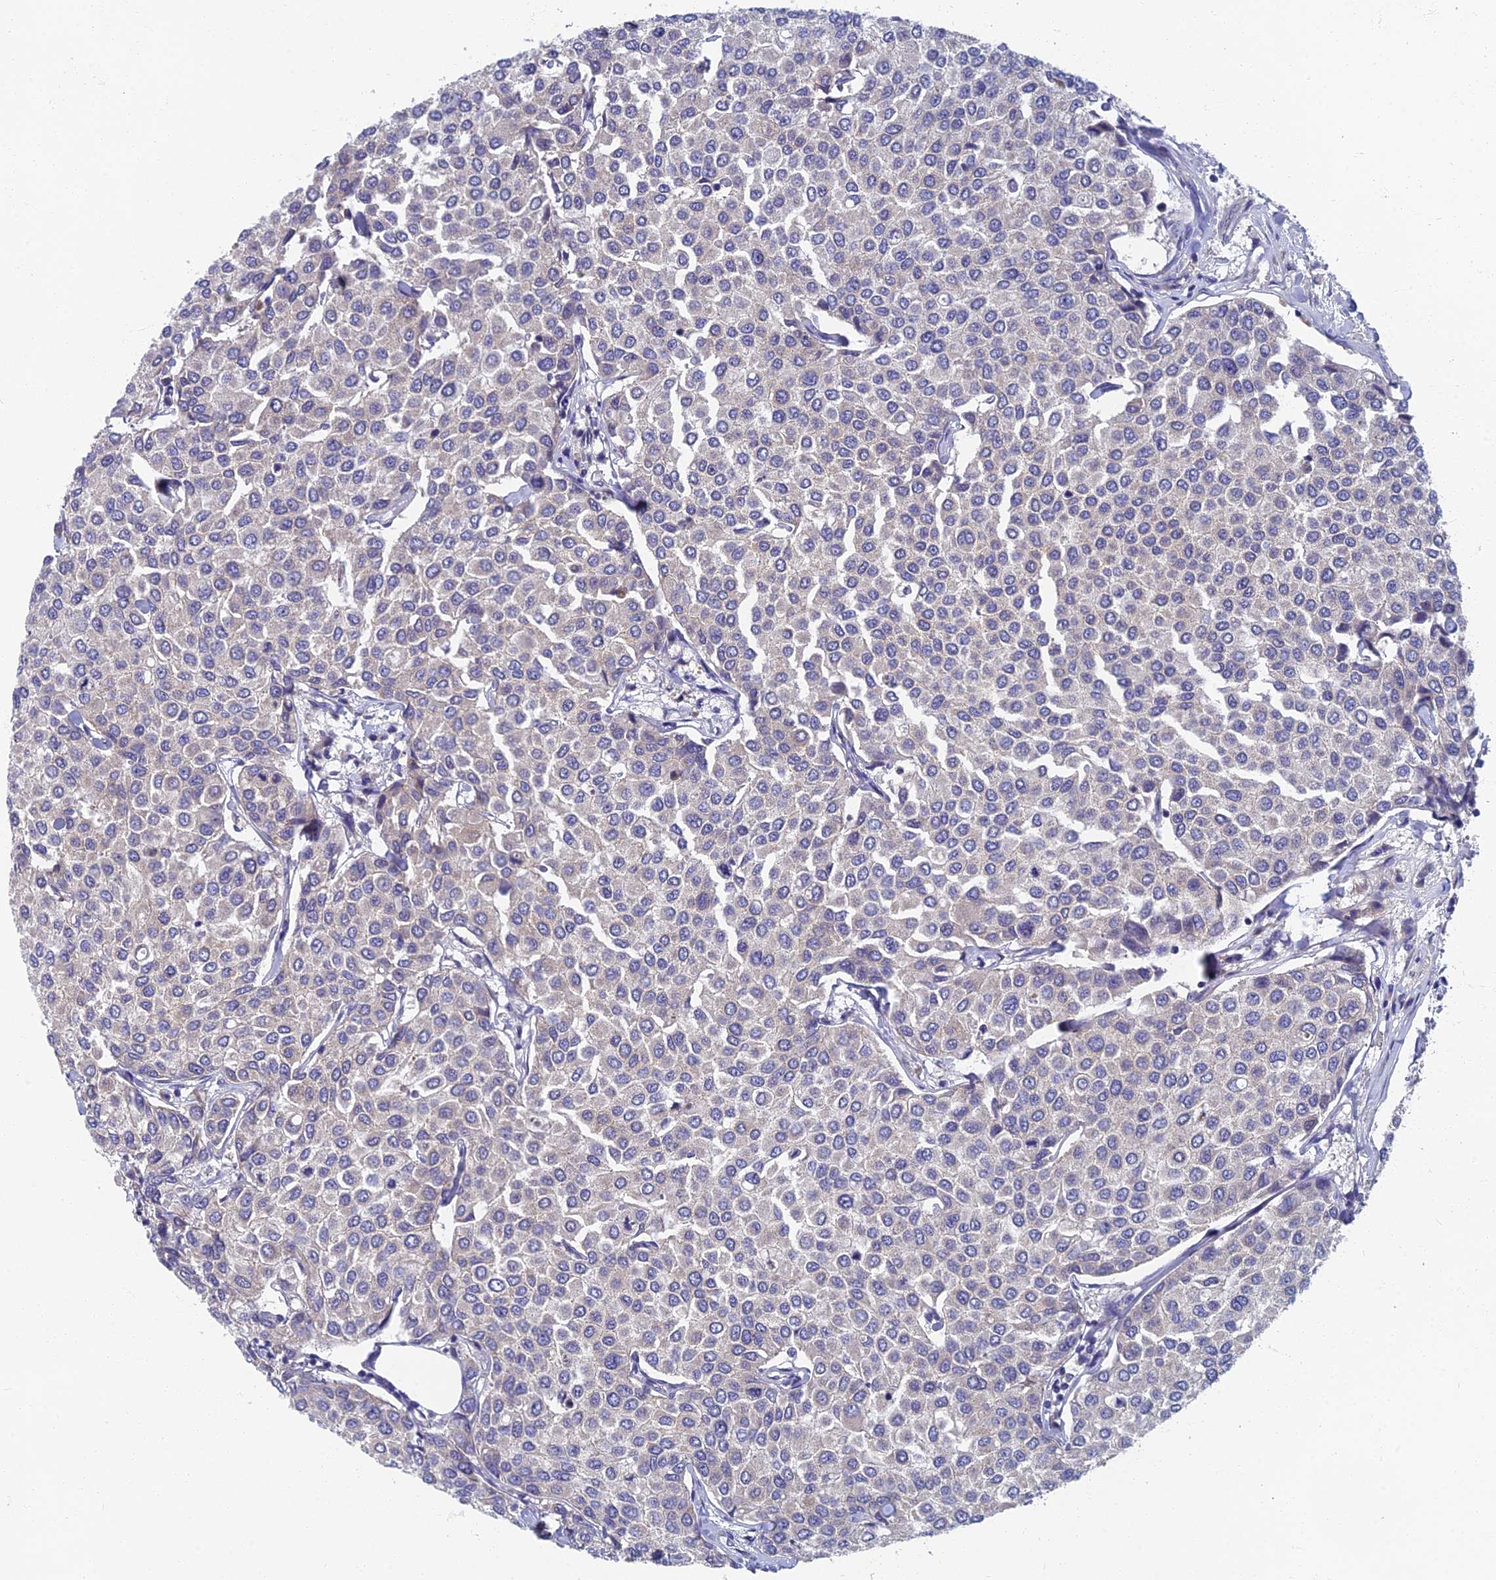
{"staining": {"intensity": "negative", "quantity": "none", "location": "none"}, "tissue": "breast cancer", "cell_type": "Tumor cells", "image_type": "cancer", "snomed": [{"axis": "morphology", "description": "Duct carcinoma"}, {"axis": "topography", "description": "Breast"}], "caption": "This photomicrograph is of infiltrating ductal carcinoma (breast) stained with immunohistochemistry to label a protein in brown with the nuclei are counter-stained blue. There is no positivity in tumor cells.", "gene": "SPIN4", "patient": {"sex": "female", "age": 55}}